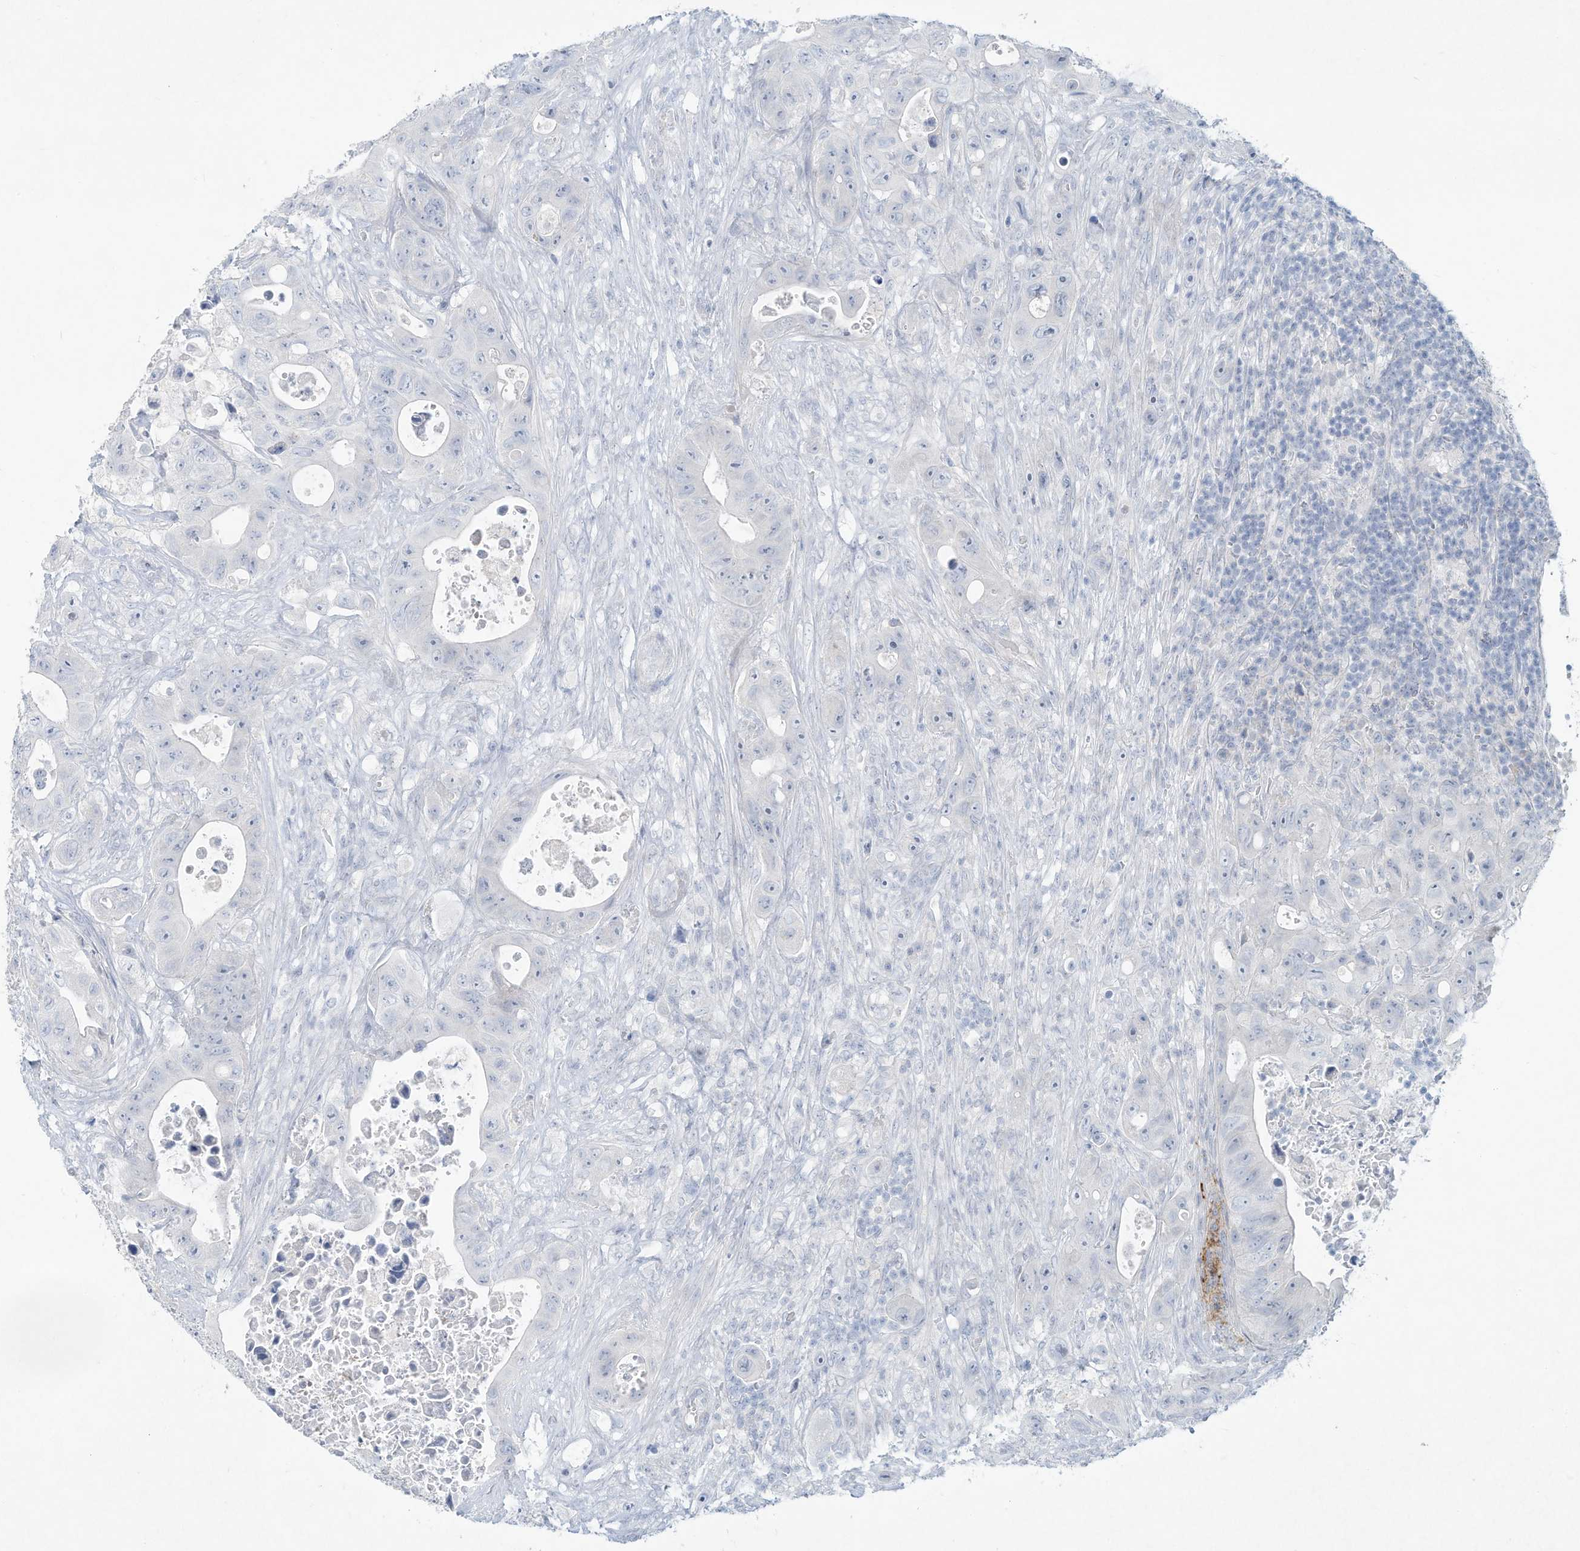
{"staining": {"intensity": "negative", "quantity": "none", "location": "none"}, "tissue": "colorectal cancer", "cell_type": "Tumor cells", "image_type": "cancer", "snomed": [{"axis": "morphology", "description": "Adenocarcinoma, NOS"}, {"axis": "topography", "description": "Colon"}], "caption": "Tumor cells show no significant protein positivity in colorectal adenocarcinoma.", "gene": "PAX6", "patient": {"sex": "female", "age": 46}}